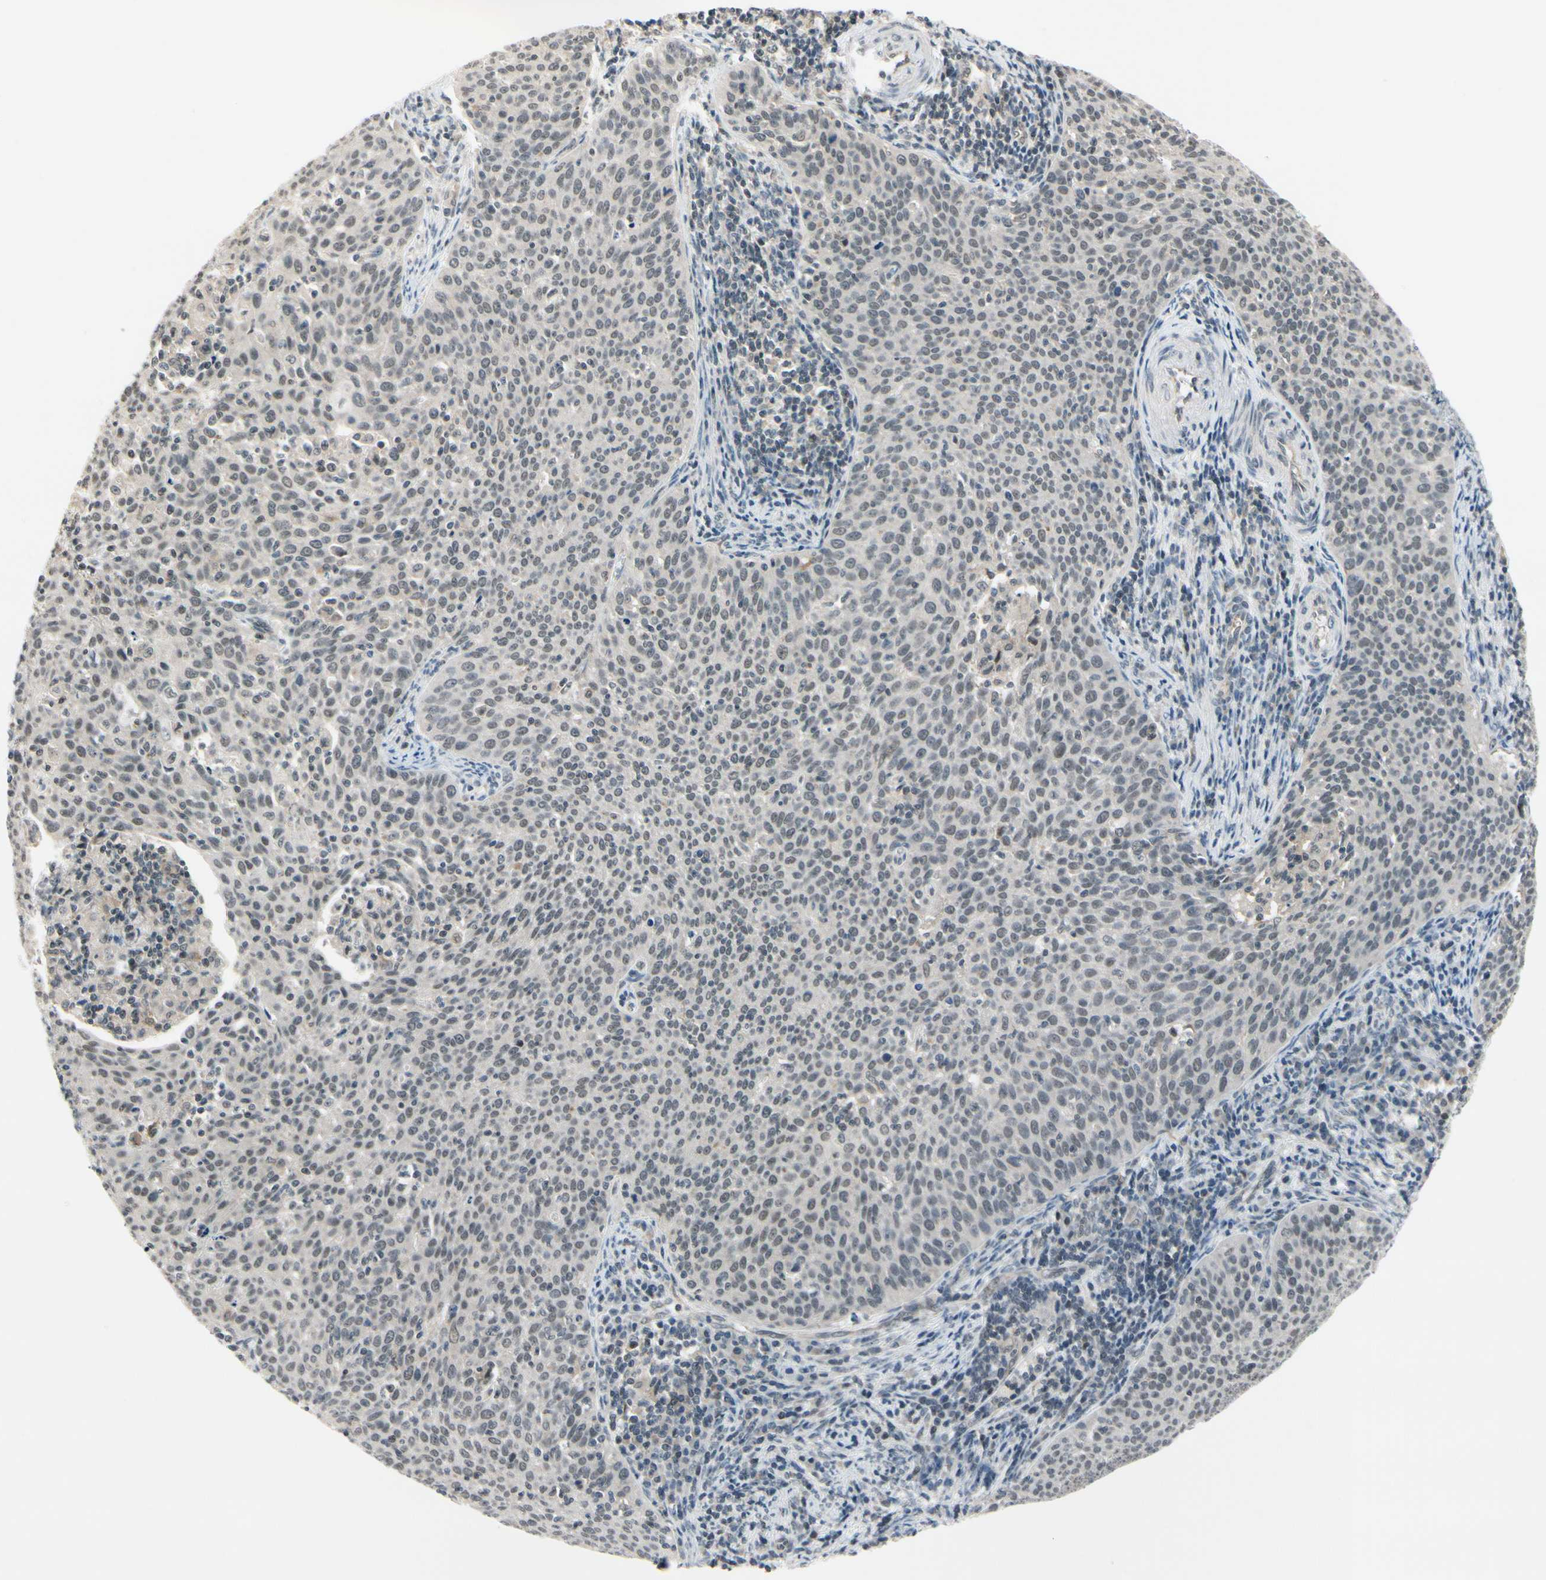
{"staining": {"intensity": "negative", "quantity": "none", "location": "none"}, "tissue": "cervical cancer", "cell_type": "Tumor cells", "image_type": "cancer", "snomed": [{"axis": "morphology", "description": "Squamous cell carcinoma, NOS"}, {"axis": "topography", "description": "Cervix"}], "caption": "Human cervical cancer stained for a protein using immunohistochemistry (IHC) demonstrates no positivity in tumor cells.", "gene": "TAF12", "patient": {"sex": "female", "age": 38}}